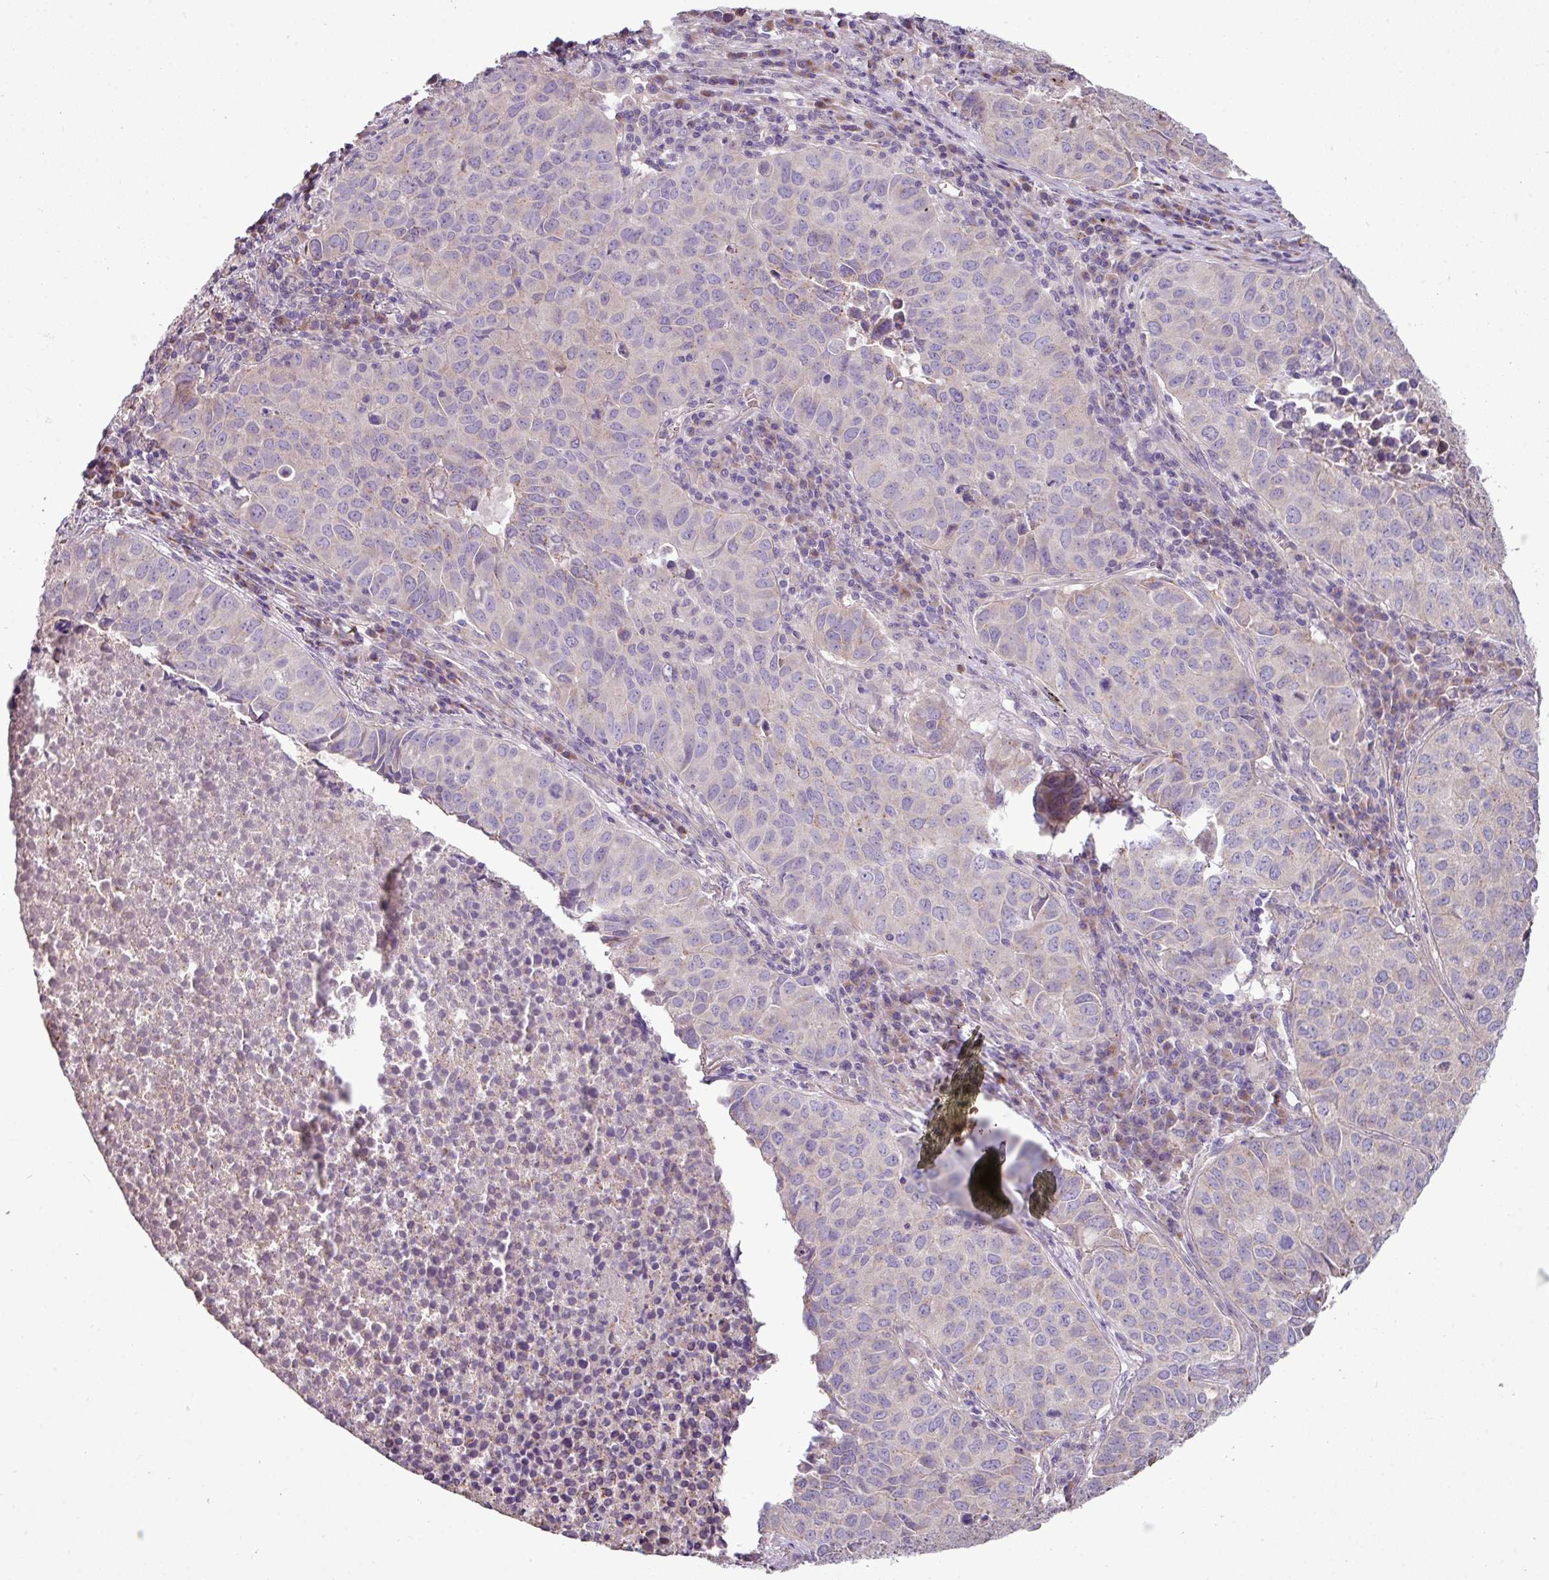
{"staining": {"intensity": "negative", "quantity": "none", "location": "none"}, "tissue": "lung cancer", "cell_type": "Tumor cells", "image_type": "cancer", "snomed": [{"axis": "morphology", "description": "Adenocarcinoma, NOS"}, {"axis": "topography", "description": "Lung"}], "caption": "Histopathology image shows no protein positivity in tumor cells of lung adenocarcinoma tissue.", "gene": "LRRC9", "patient": {"sex": "female", "age": 50}}